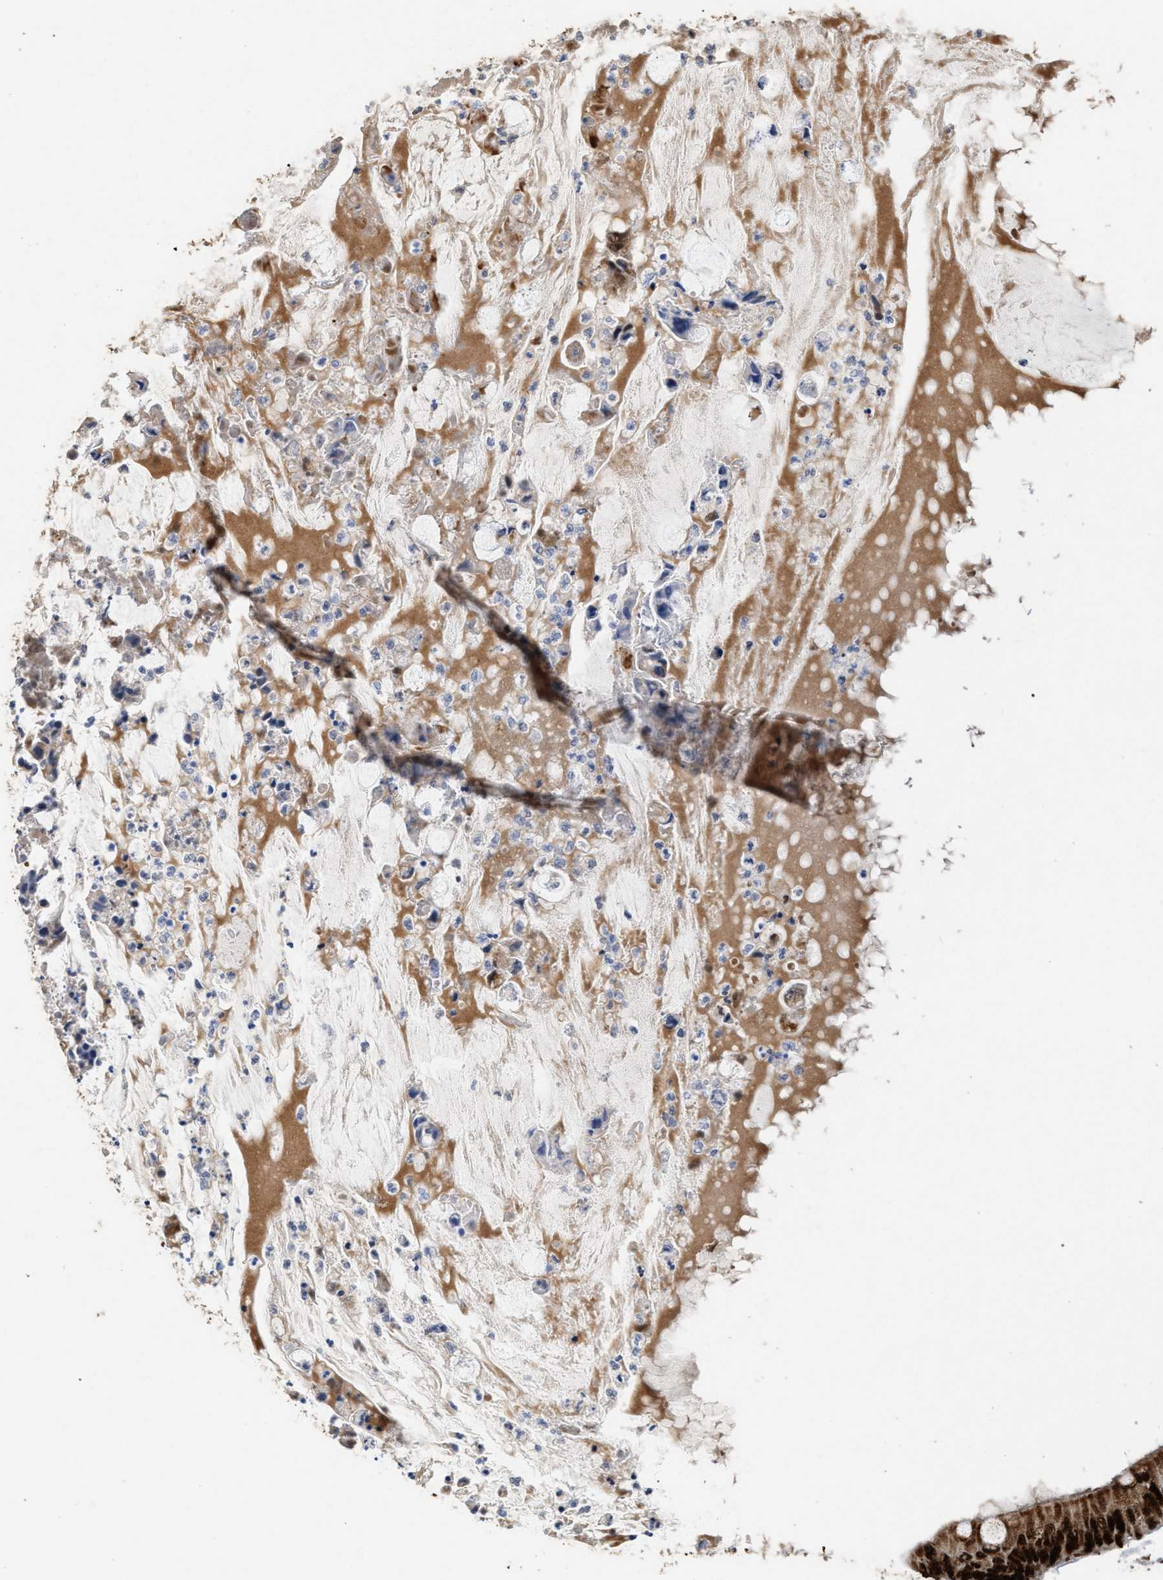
{"staining": {"intensity": "strong", "quantity": ">75%", "location": "cytoplasmic/membranous,nuclear"}, "tissue": "colorectal cancer", "cell_type": "Tumor cells", "image_type": "cancer", "snomed": [{"axis": "morphology", "description": "Normal tissue, NOS"}, {"axis": "morphology", "description": "Adenocarcinoma, NOS"}, {"axis": "topography", "description": "Rectum"}, {"axis": "topography", "description": "Peripheral nerve tissue"}], "caption": "Protein analysis of colorectal adenocarcinoma tissue reveals strong cytoplasmic/membranous and nuclear positivity in approximately >75% of tumor cells.", "gene": "TP53BP1", "patient": {"sex": "female", "age": 77}}